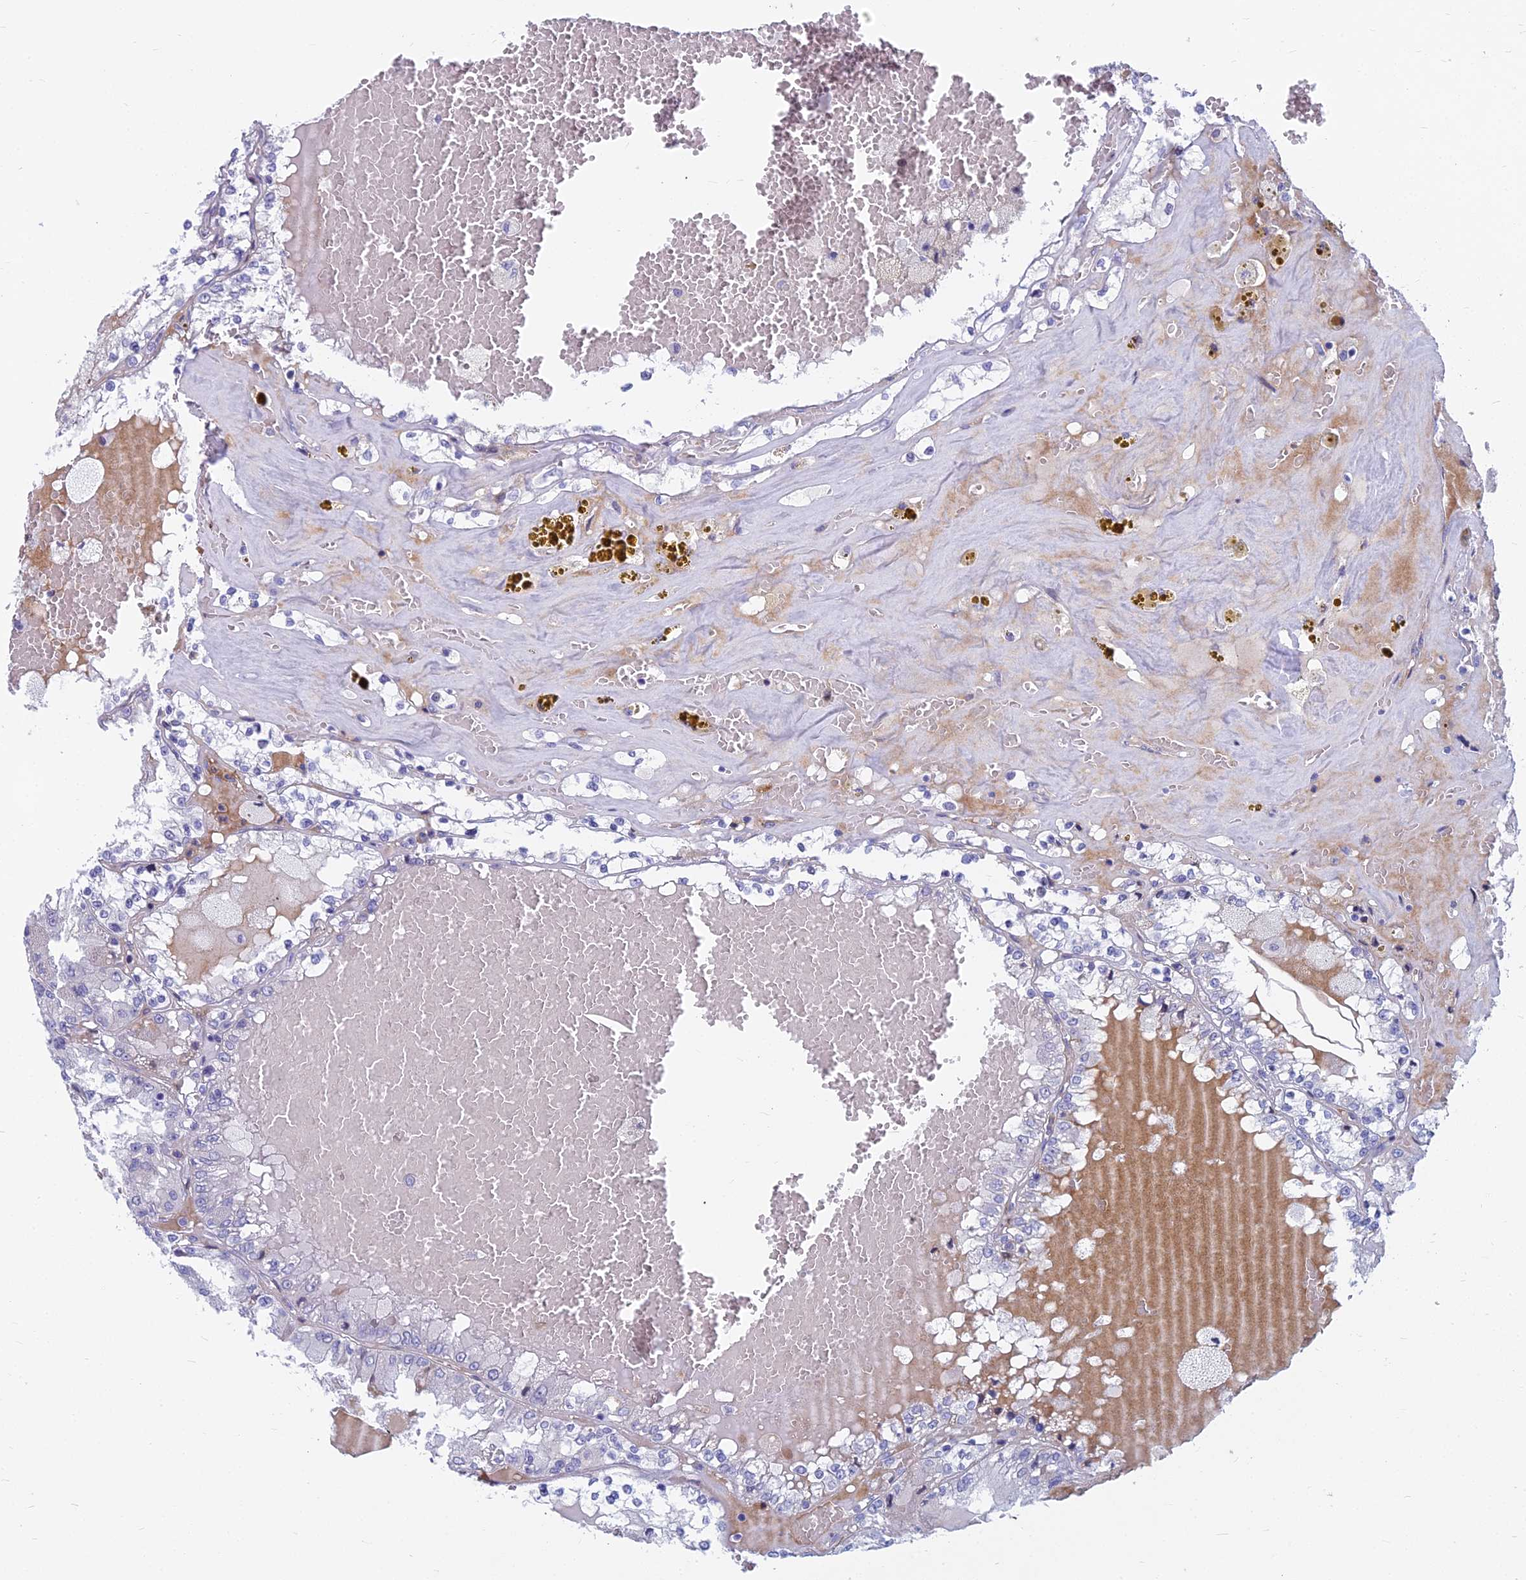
{"staining": {"intensity": "negative", "quantity": "none", "location": "none"}, "tissue": "renal cancer", "cell_type": "Tumor cells", "image_type": "cancer", "snomed": [{"axis": "morphology", "description": "Adenocarcinoma, NOS"}, {"axis": "topography", "description": "Kidney"}], "caption": "Immunohistochemistry (IHC) photomicrograph of neoplastic tissue: adenocarcinoma (renal) stained with DAB demonstrates no significant protein staining in tumor cells. (DAB (3,3'-diaminobenzidine) immunohistochemistry with hematoxylin counter stain).", "gene": "MYBPC2", "patient": {"sex": "female", "age": 56}}